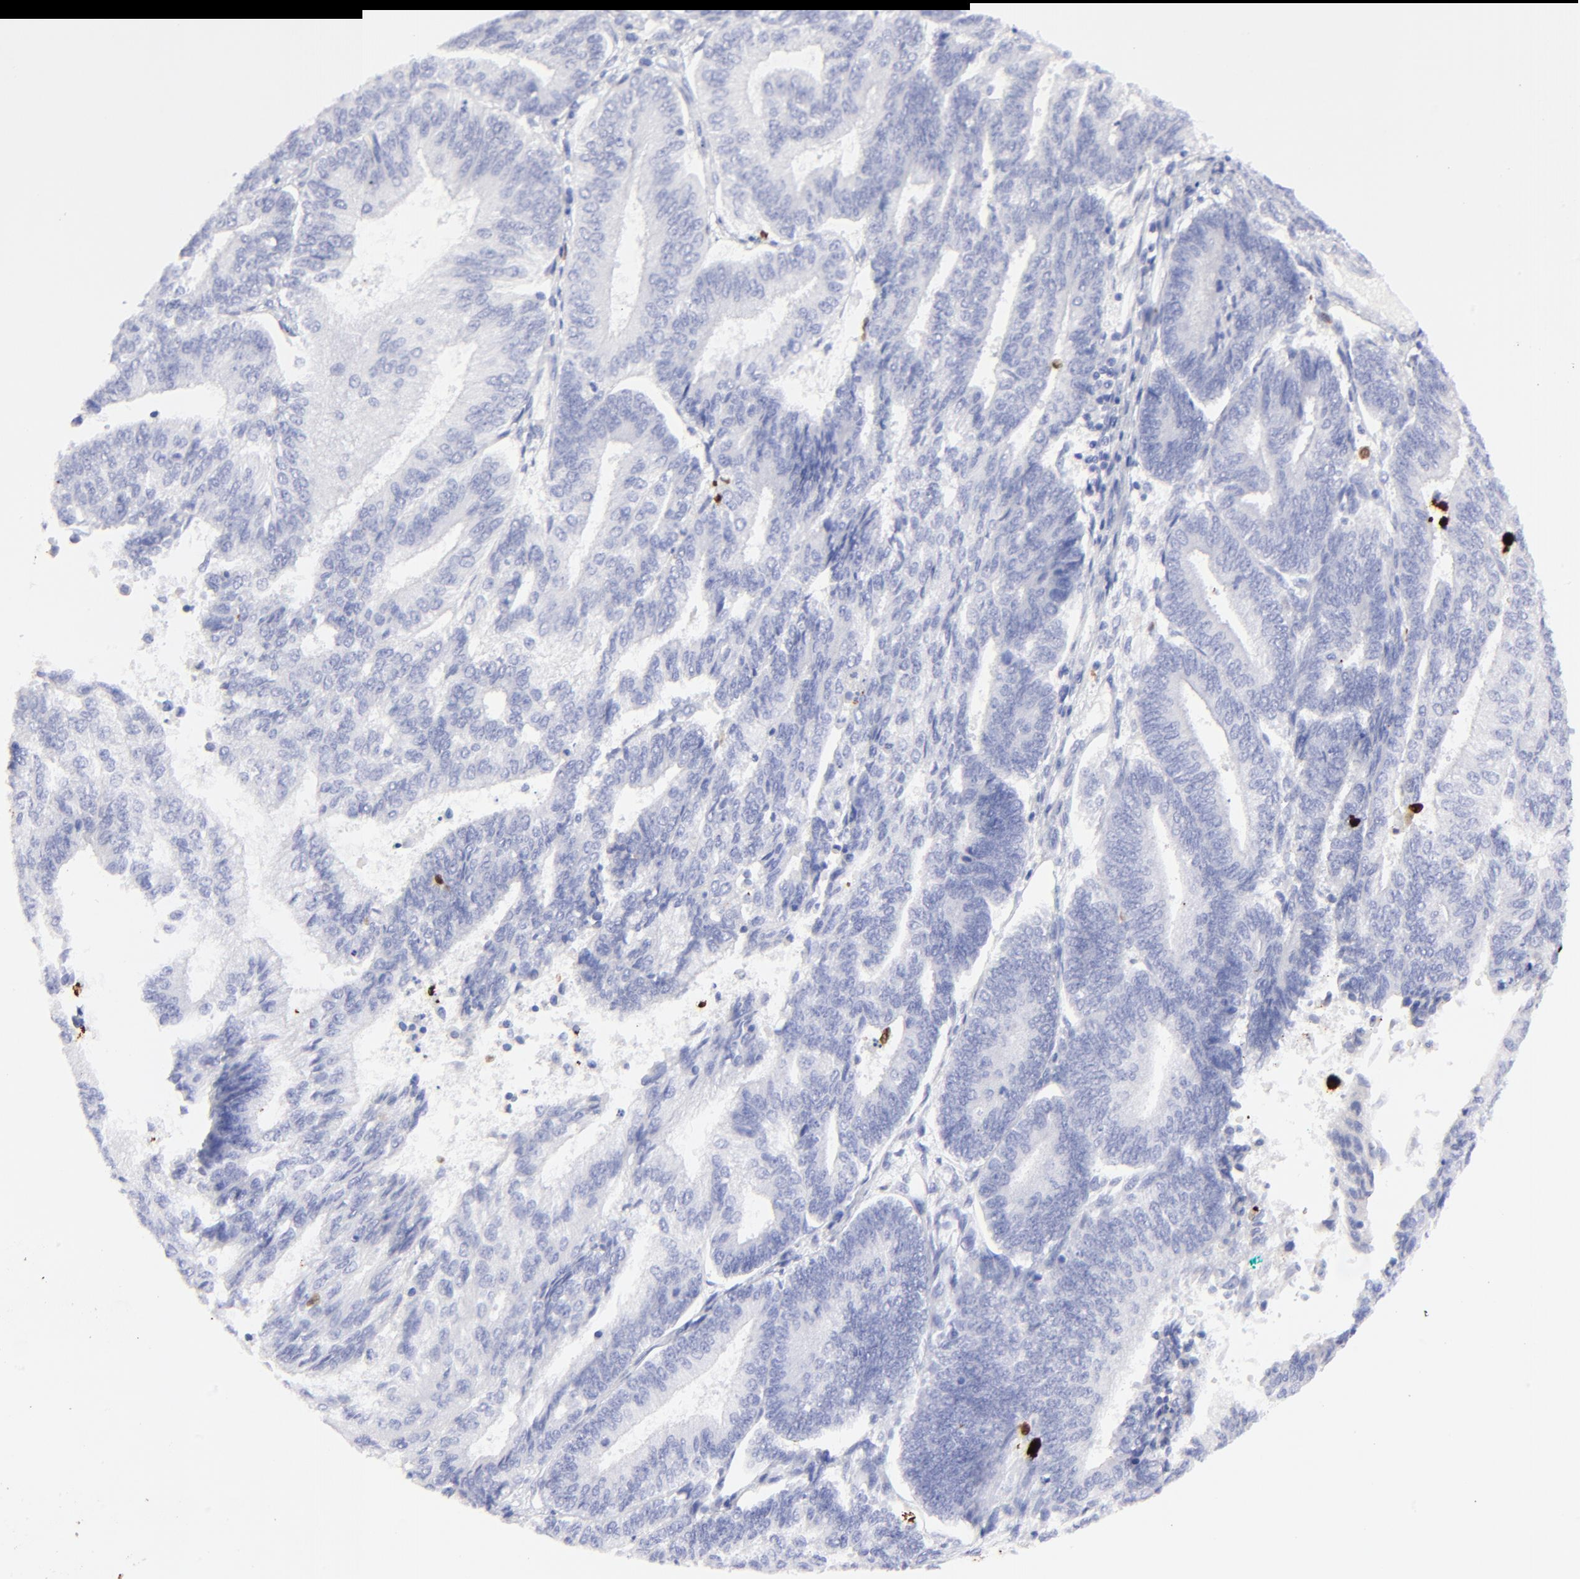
{"staining": {"intensity": "negative", "quantity": "none", "location": "none"}, "tissue": "endometrial cancer", "cell_type": "Tumor cells", "image_type": "cancer", "snomed": [{"axis": "morphology", "description": "Adenocarcinoma, NOS"}, {"axis": "topography", "description": "Endometrium"}], "caption": "Tumor cells show no significant staining in endometrial cancer (adenocarcinoma).", "gene": "S100A12", "patient": {"sex": "female", "age": 55}}